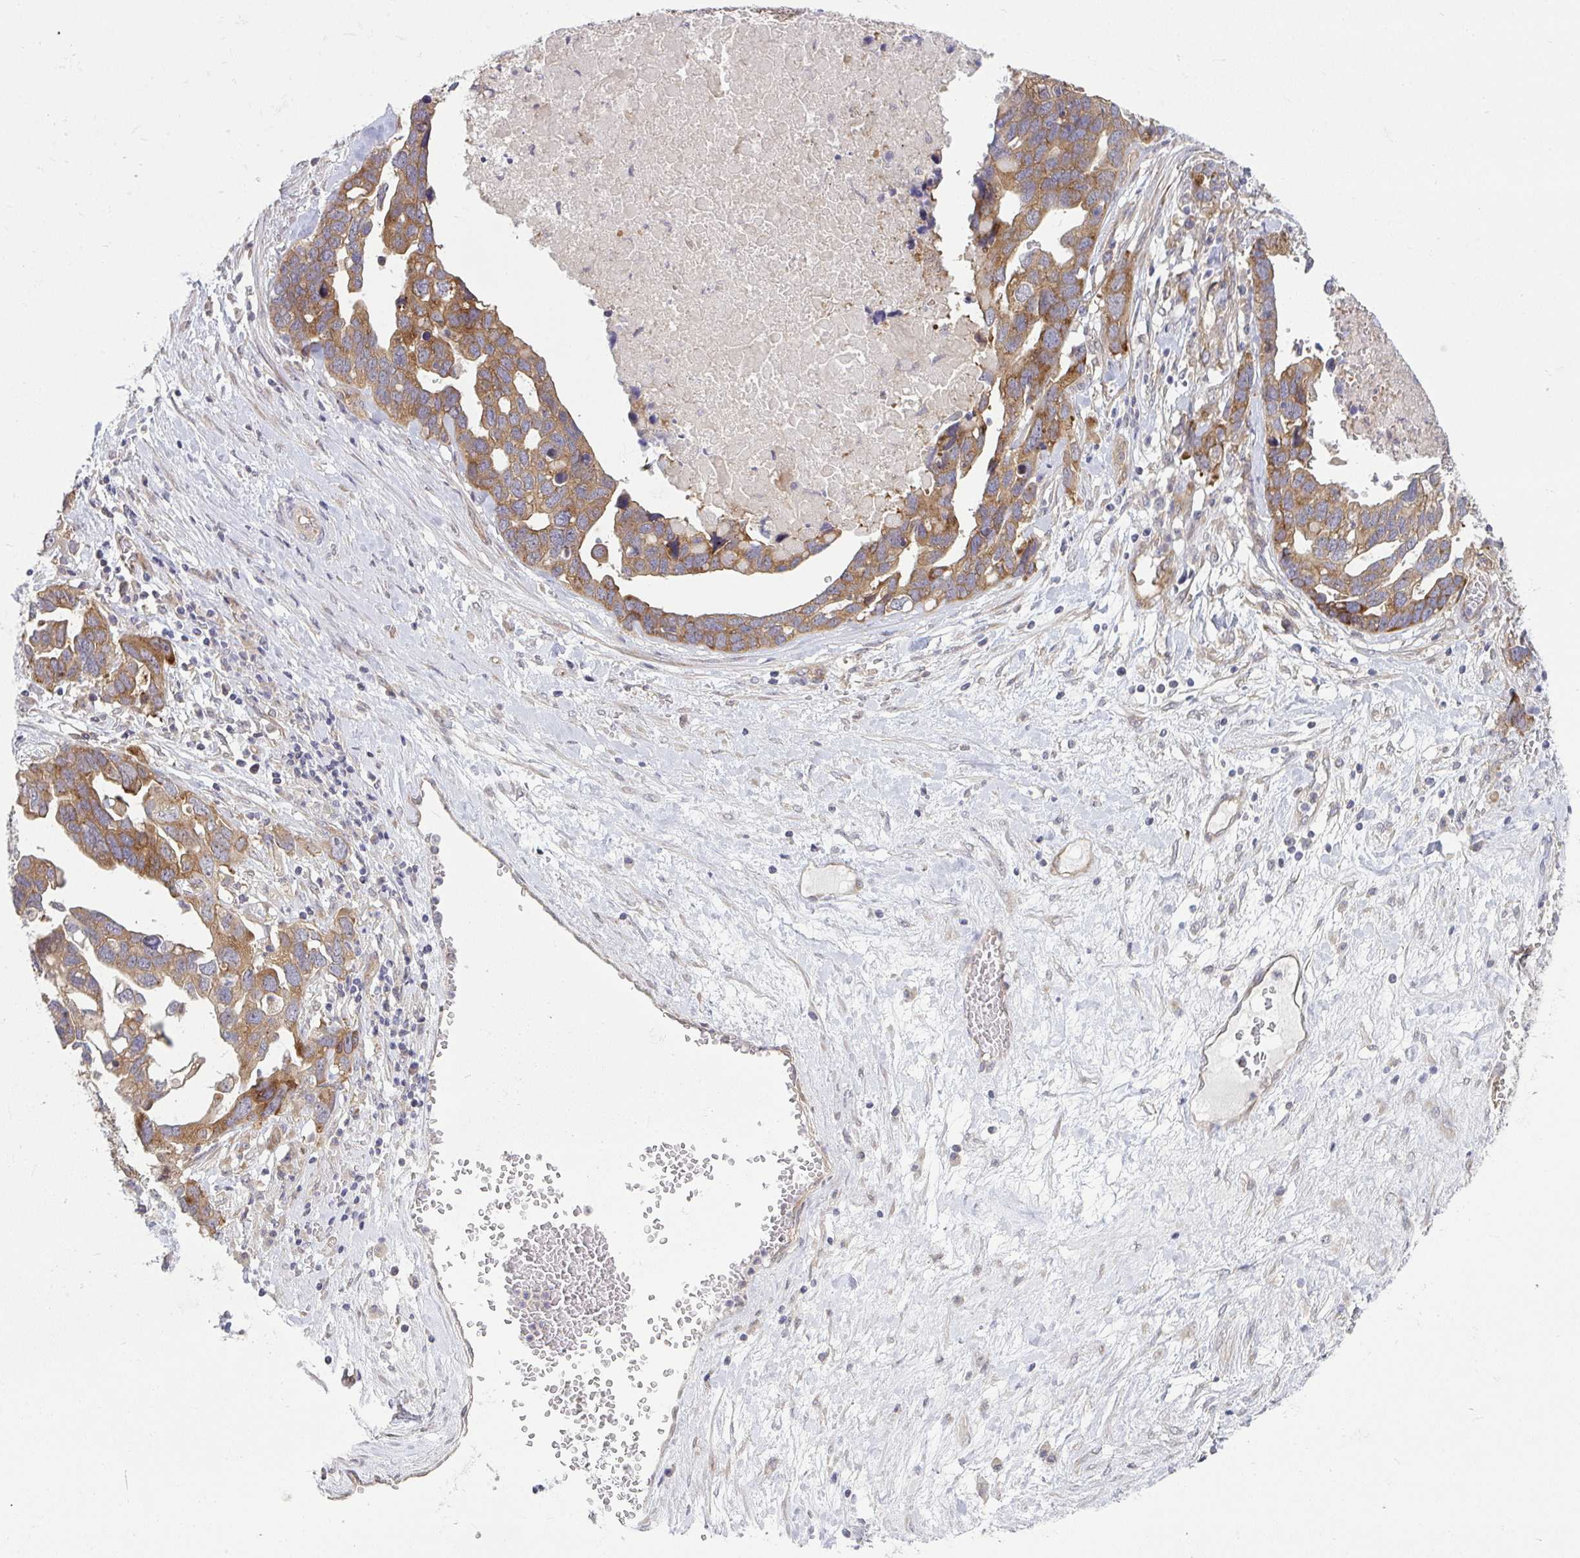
{"staining": {"intensity": "moderate", "quantity": ">75%", "location": "cytoplasmic/membranous"}, "tissue": "ovarian cancer", "cell_type": "Tumor cells", "image_type": "cancer", "snomed": [{"axis": "morphology", "description": "Cystadenocarcinoma, serous, NOS"}, {"axis": "topography", "description": "Ovary"}], "caption": "Ovarian serous cystadenocarcinoma stained for a protein reveals moderate cytoplasmic/membranous positivity in tumor cells.", "gene": "CASP9", "patient": {"sex": "female", "age": 54}}